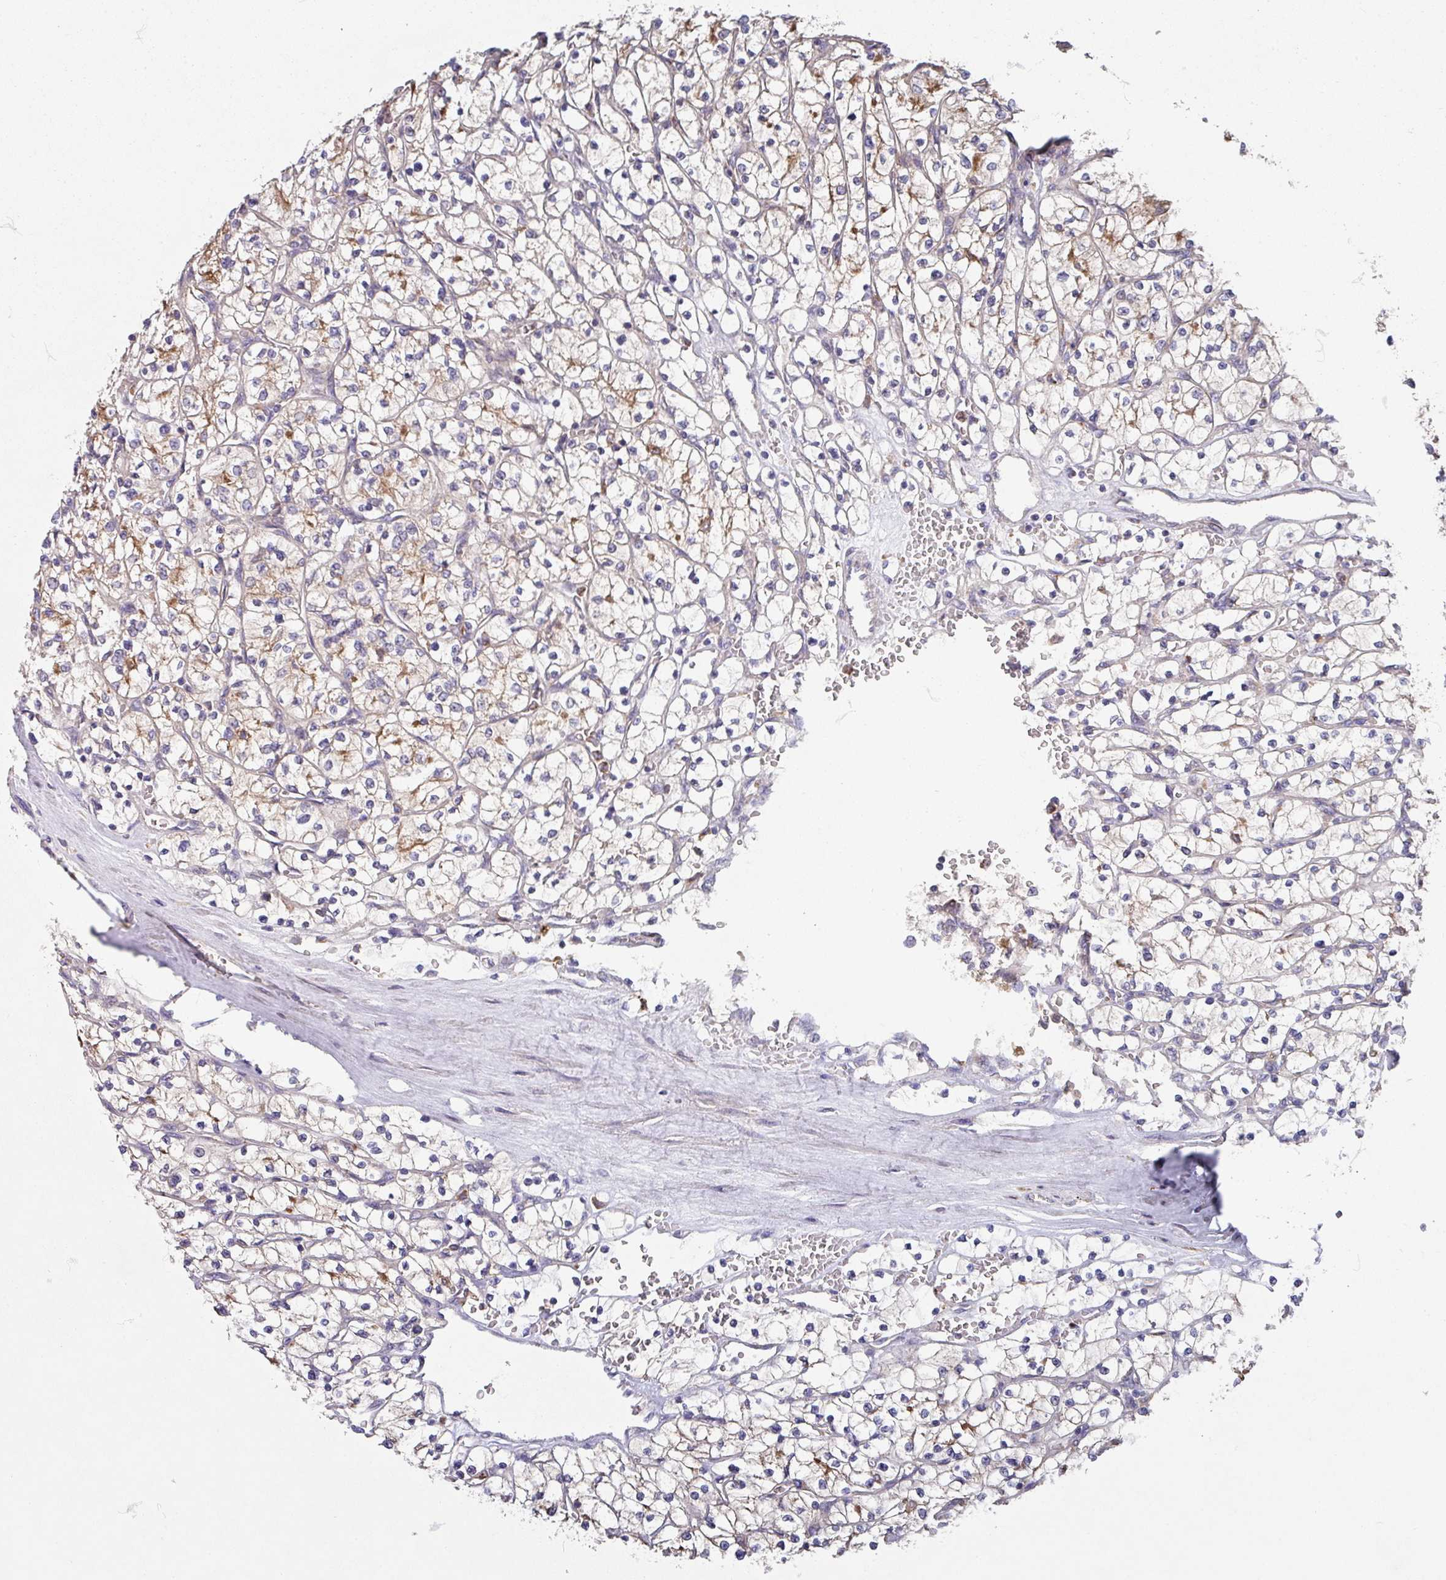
{"staining": {"intensity": "moderate", "quantity": "<25%", "location": "cytoplasmic/membranous"}, "tissue": "renal cancer", "cell_type": "Tumor cells", "image_type": "cancer", "snomed": [{"axis": "morphology", "description": "Adenocarcinoma, NOS"}, {"axis": "topography", "description": "Kidney"}], "caption": "Protein expression analysis of renal adenocarcinoma reveals moderate cytoplasmic/membranous staining in about <25% of tumor cells.", "gene": "TRIM14", "patient": {"sex": "female", "age": 64}}